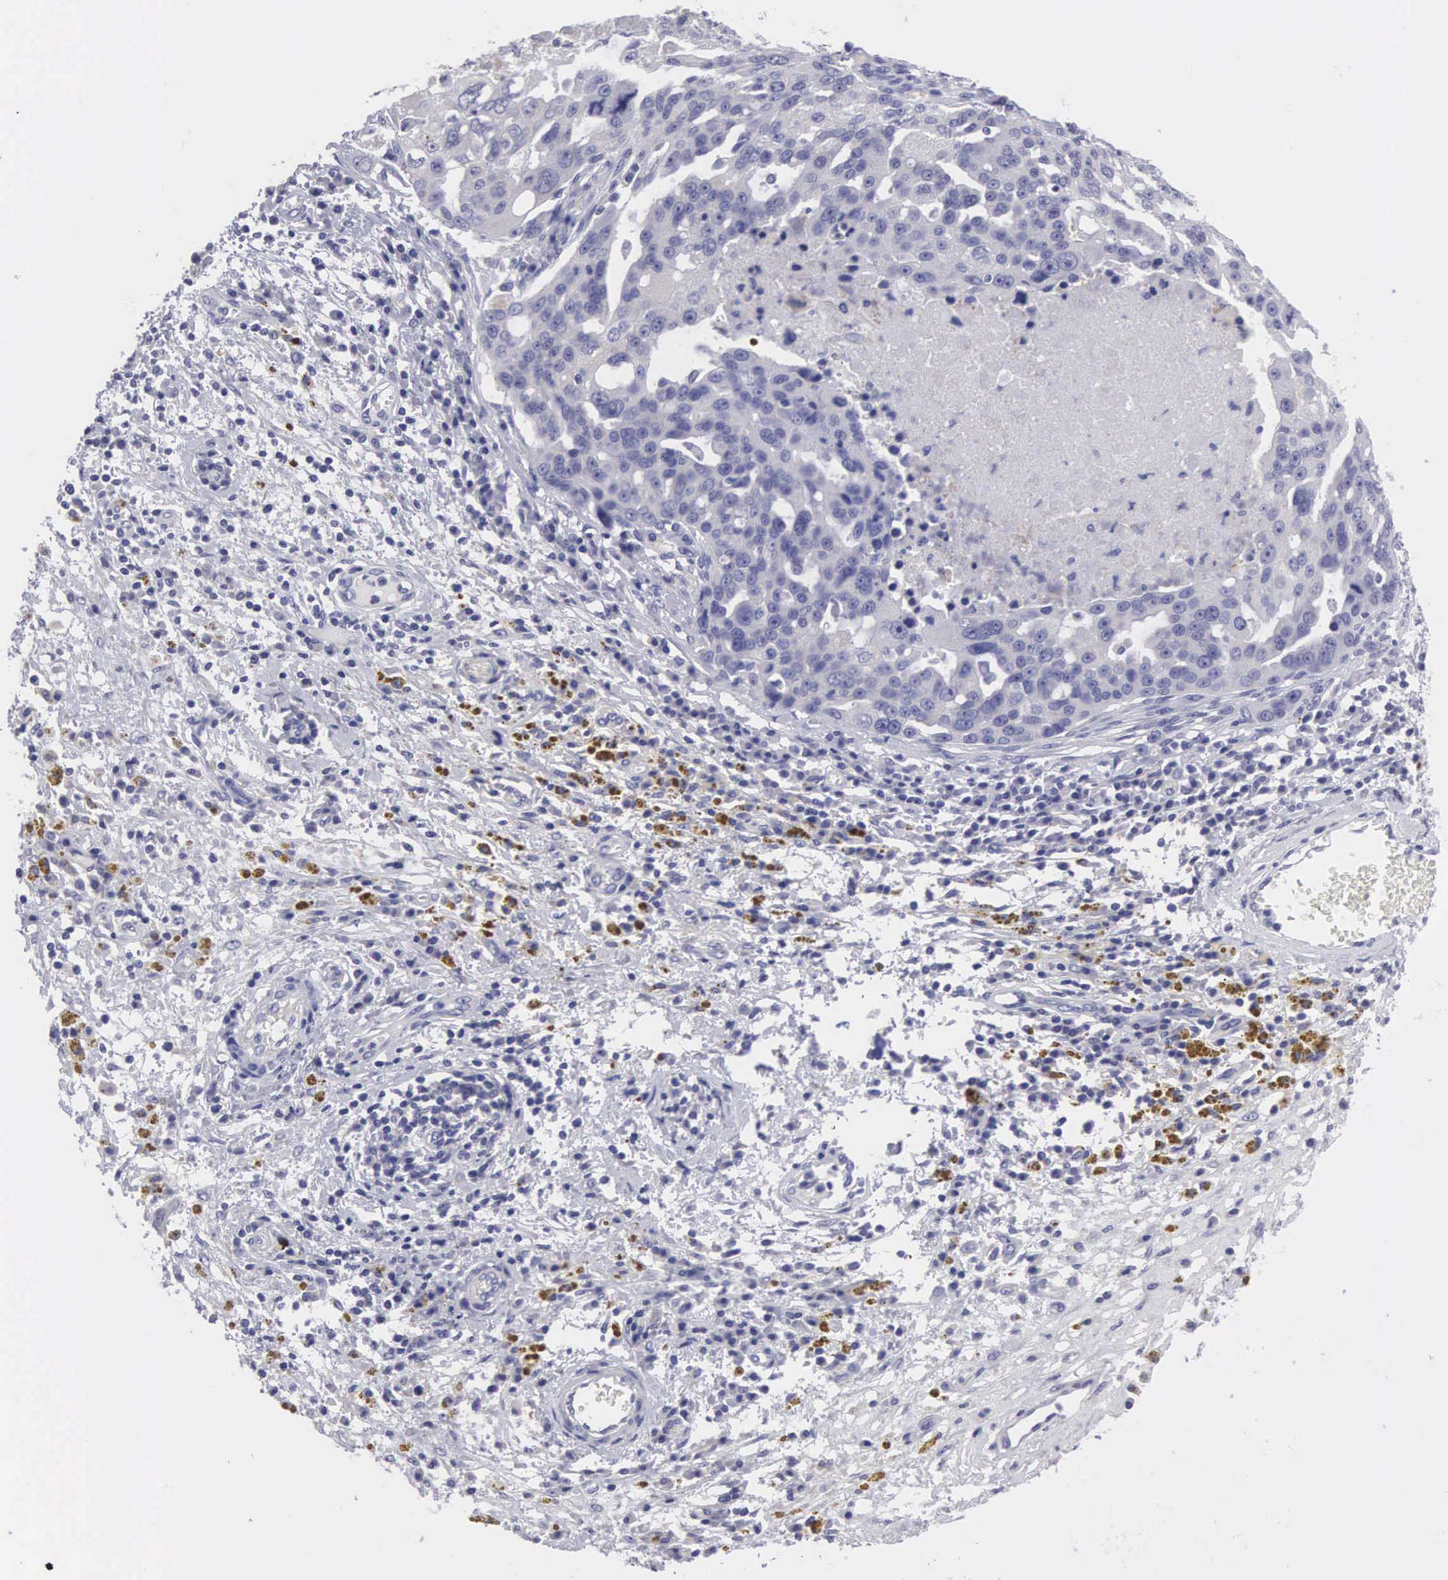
{"staining": {"intensity": "negative", "quantity": "none", "location": "none"}, "tissue": "ovarian cancer", "cell_type": "Tumor cells", "image_type": "cancer", "snomed": [{"axis": "morphology", "description": "Carcinoma, endometroid"}, {"axis": "topography", "description": "Ovary"}], "caption": "This is a photomicrograph of immunohistochemistry staining of ovarian endometroid carcinoma, which shows no positivity in tumor cells. The staining is performed using DAB brown chromogen with nuclei counter-stained in using hematoxylin.", "gene": "SLITRK4", "patient": {"sex": "female", "age": 75}}